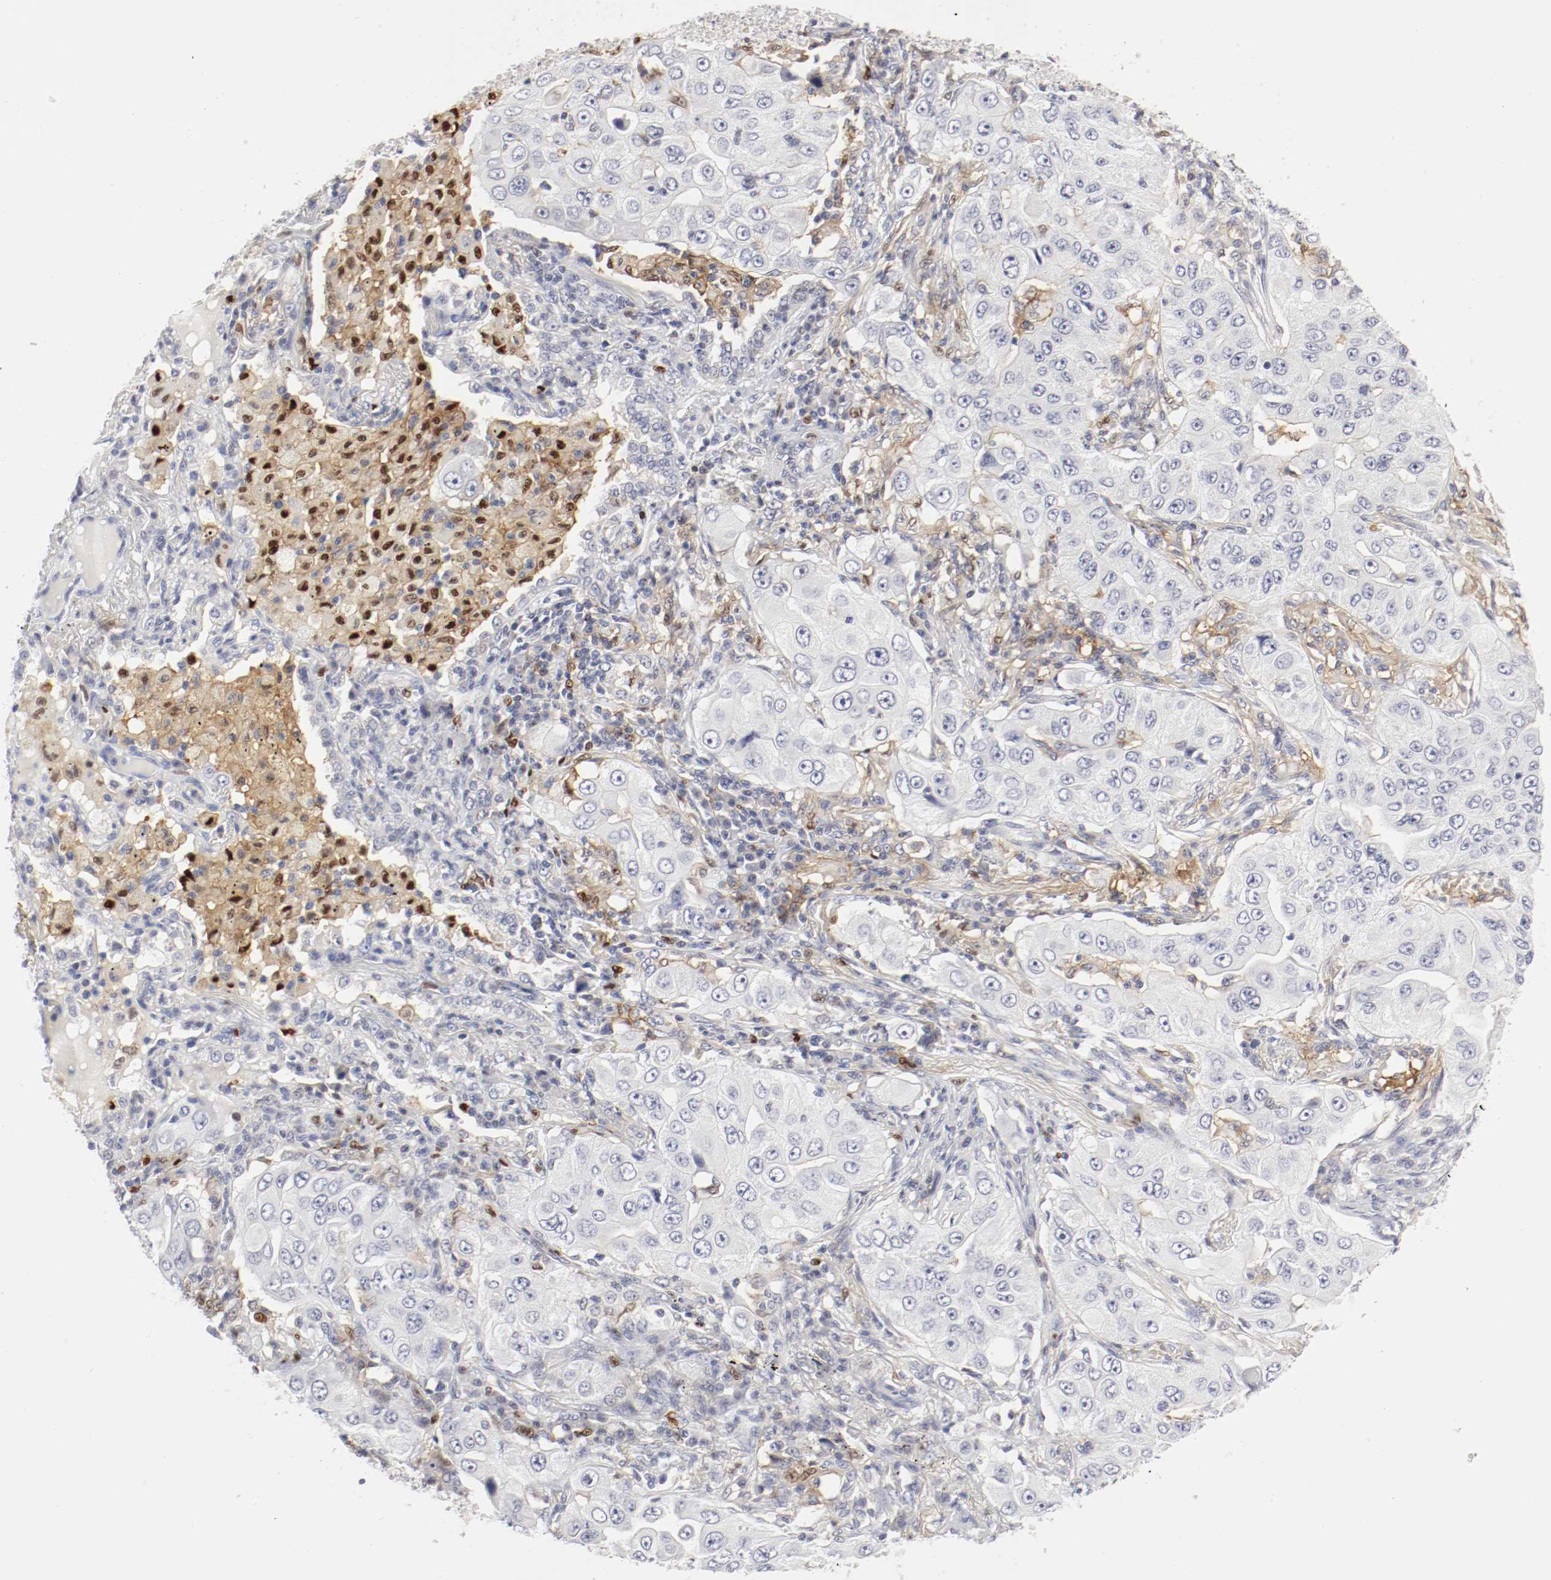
{"staining": {"intensity": "negative", "quantity": "none", "location": "none"}, "tissue": "lung cancer", "cell_type": "Tumor cells", "image_type": "cancer", "snomed": [{"axis": "morphology", "description": "Adenocarcinoma, NOS"}, {"axis": "topography", "description": "Lung"}], "caption": "Immunohistochemistry image of human lung cancer stained for a protein (brown), which shows no staining in tumor cells. (Brightfield microscopy of DAB (3,3'-diaminobenzidine) IHC at high magnification).", "gene": "ITGAX", "patient": {"sex": "male", "age": 84}}